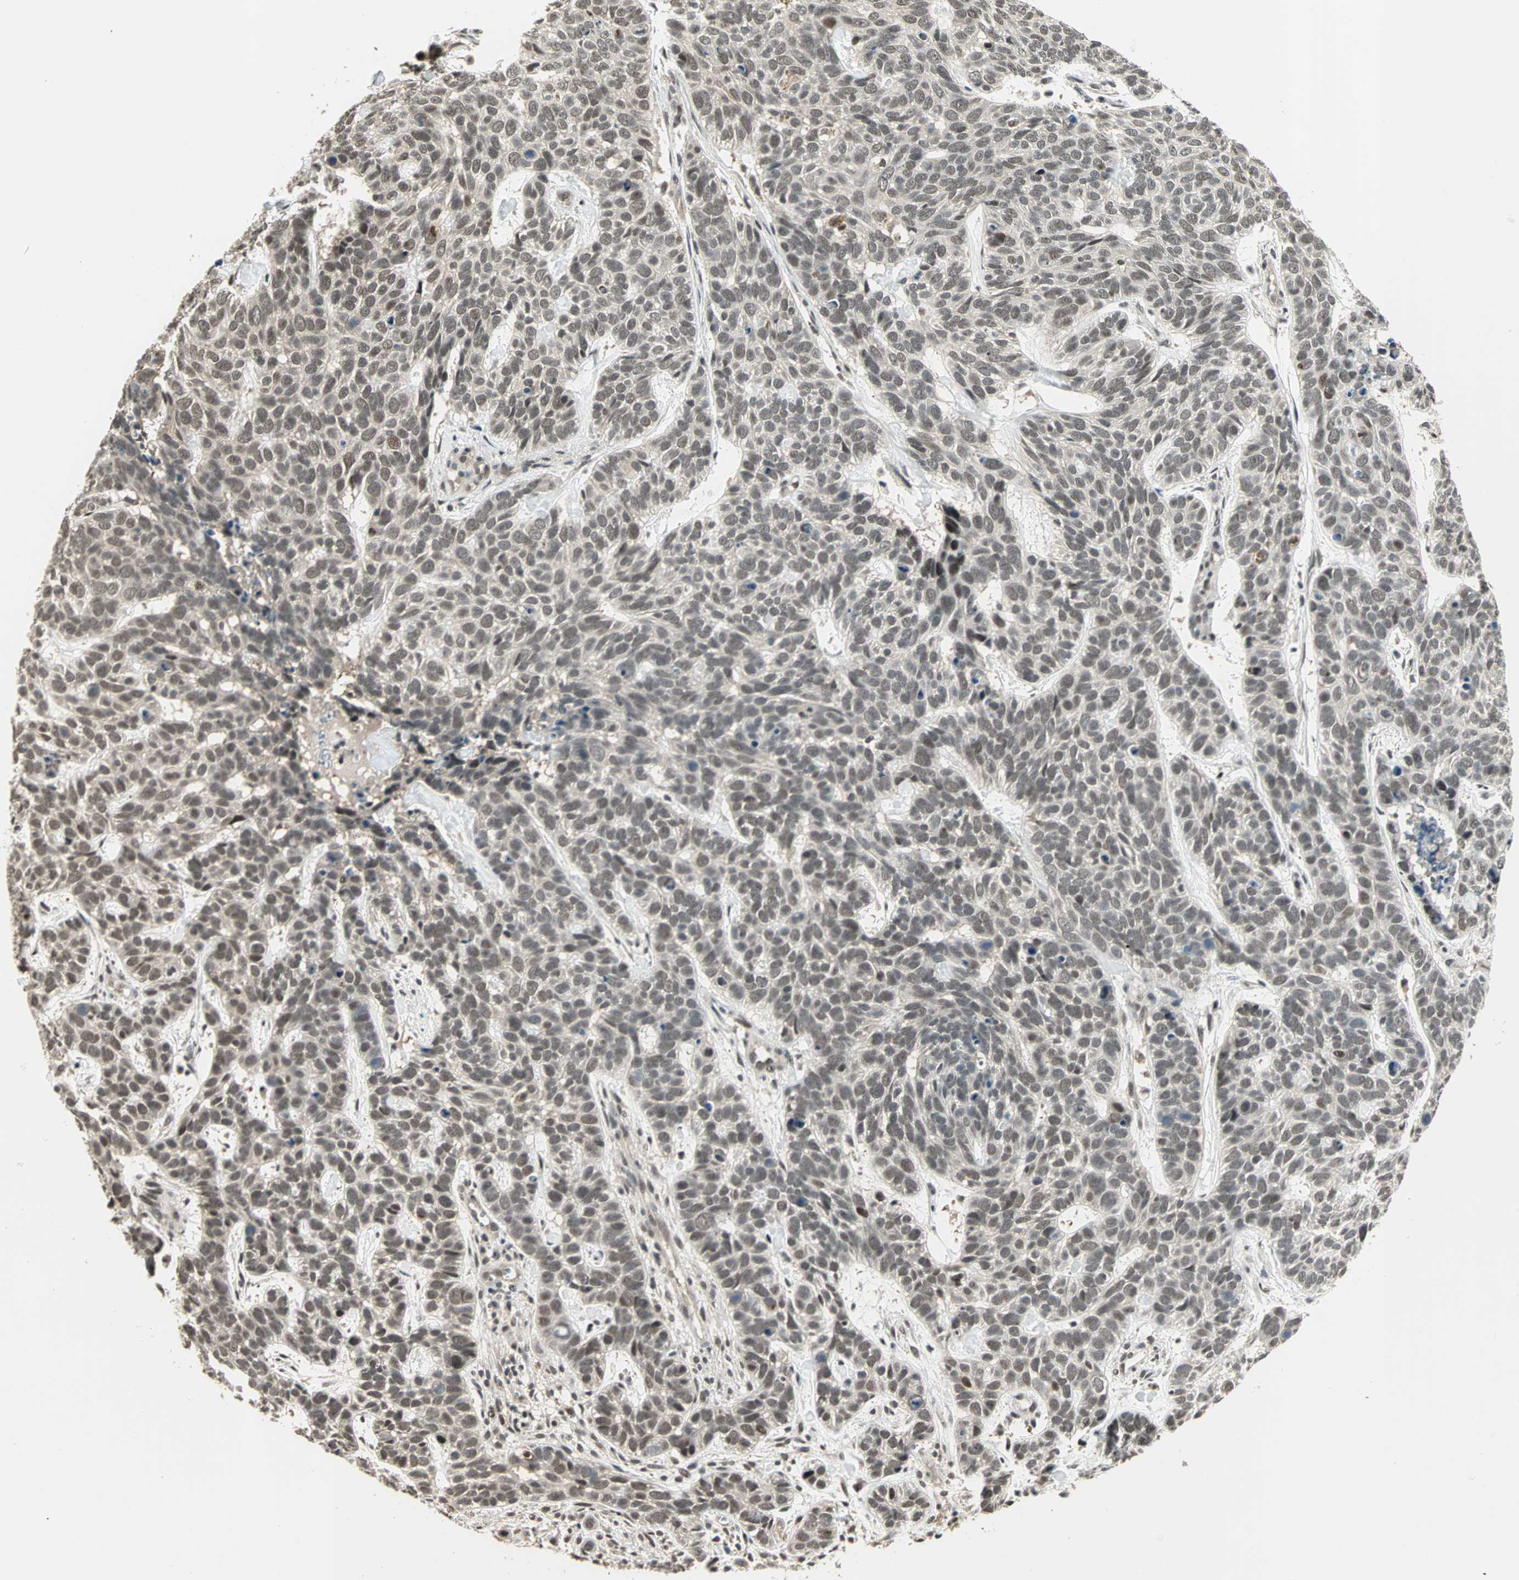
{"staining": {"intensity": "moderate", "quantity": ">75%", "location": "nuclear"}, "tissue": "skin cancer", "cell_type": "Tumor cells", "image_type": "cancer", "snomed": [{"axis": "morphology", "description": "Basal cell carcinoma"}, {"axis": "topography", "description": "Skin"}], "caption": "Human basal cell carcinoma (skin) stained for a protein (brown) shows moderate nuclear positive expression in about >75% of tumor cells.", "gene": "ZNF701", "patient": {"sex": "male", "age": 87}}